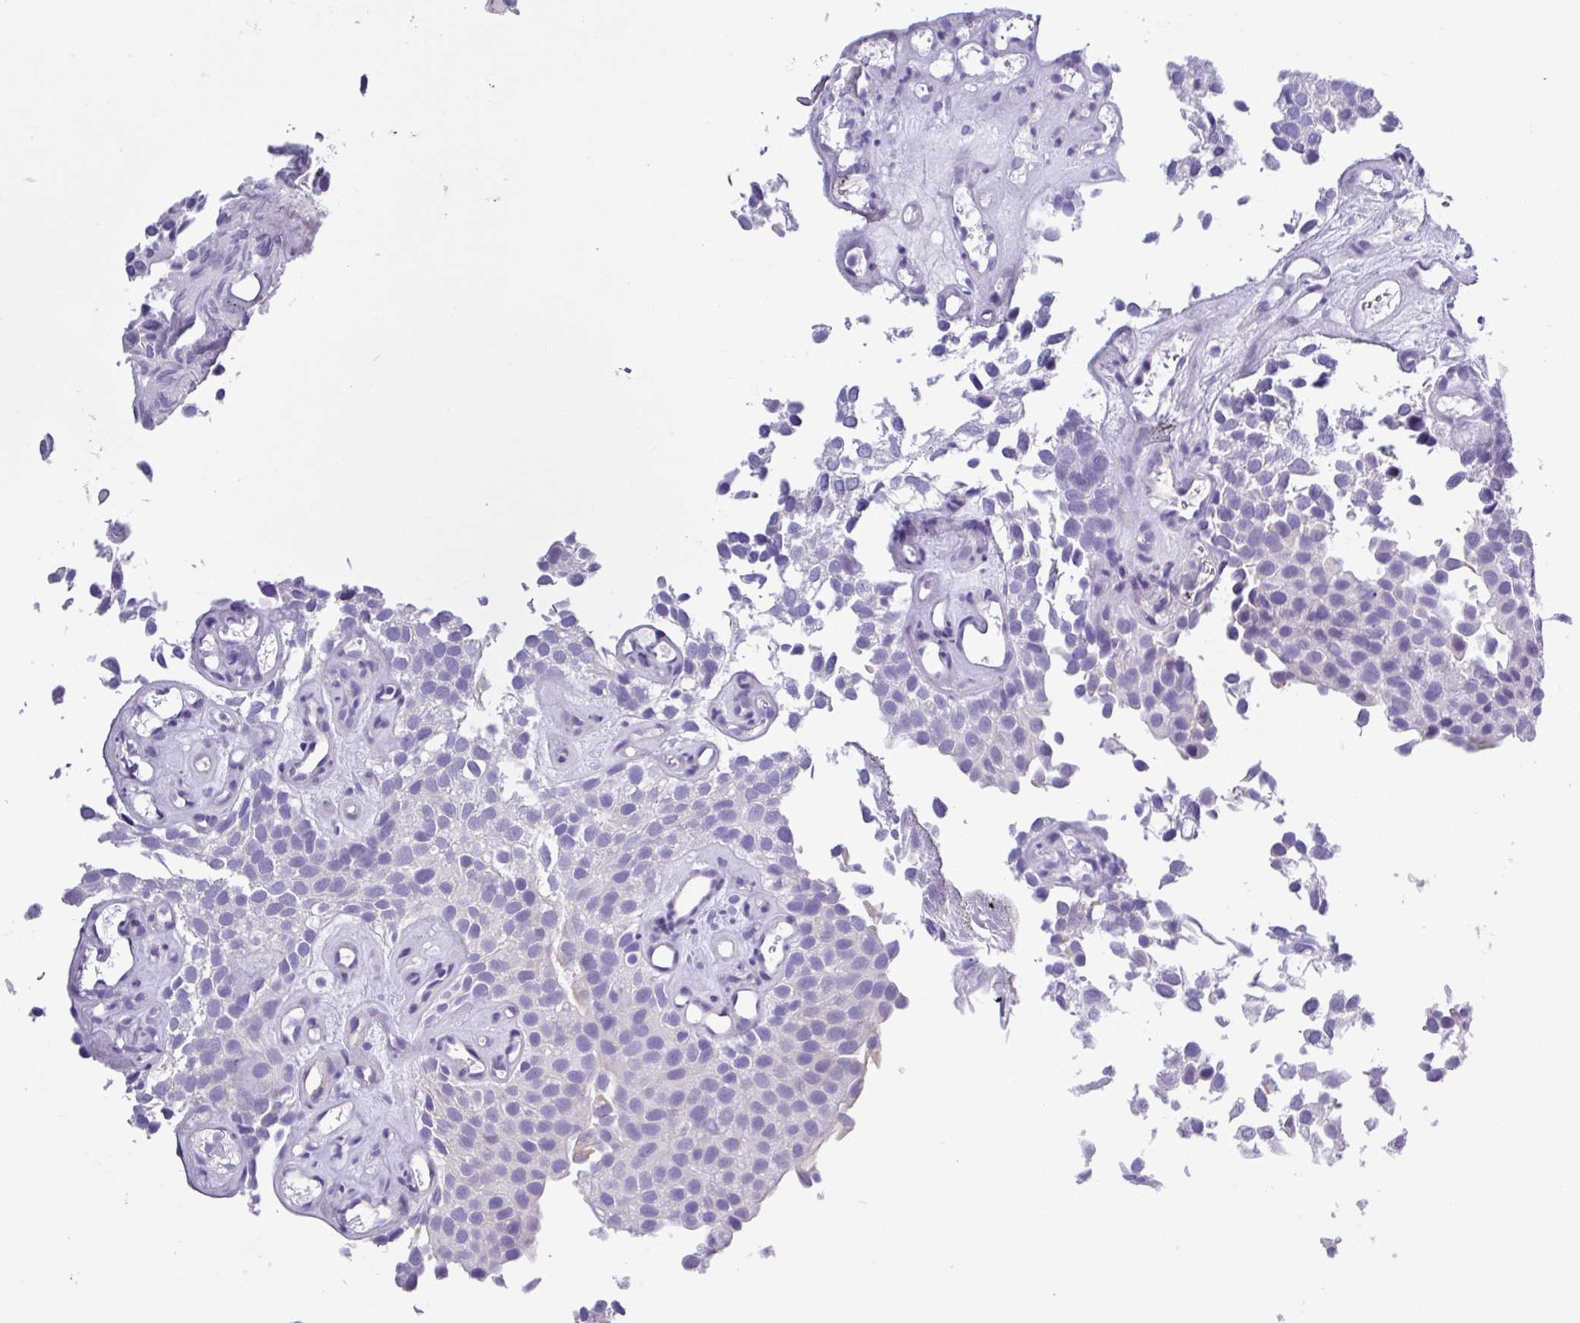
{"staining": {"intensity": "negative", "quantity": "none", "location": "none"}, "tissue": "urothelial cancer", "cell_type": "Tumor cells", "image_type": "cancer", "snomed": [{"axis": "morphology", "description": "Urothelial carcinoma, Low grade"}, {"axis": "topography", "description": "Urinary bladder"}], "caption": "Urothelial cancer was stained to show a protein in brown. There is no significant staining in tumor cells.", "gene": "MRM2", "patient": {"sex": "male", "age": 88}}